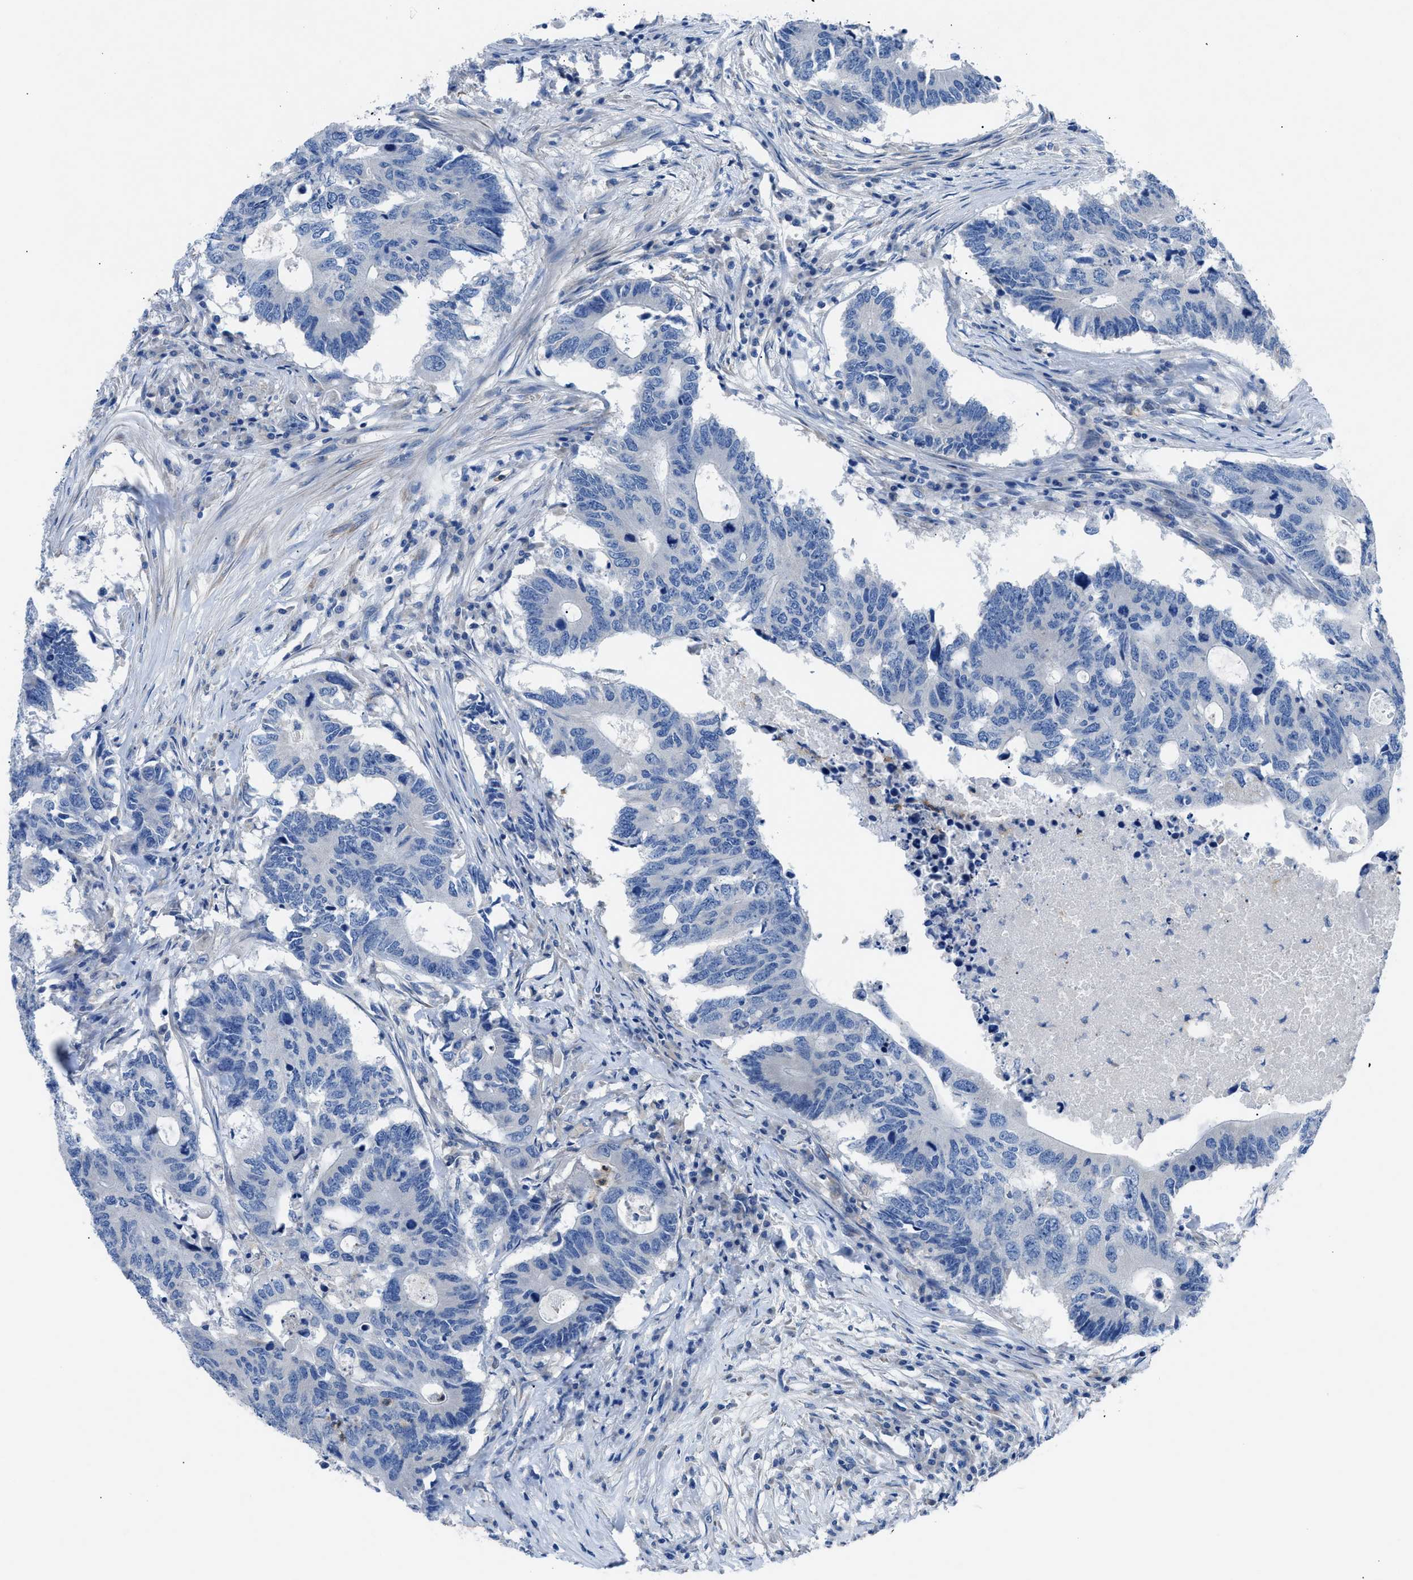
{"staining": {"intensity": "negative", "quantity": "none", "location": "none"}, "tissue": "colorectal cancer", "cell_type": "Tumor cells", "image_type": "cancer", "snomed": [{"axis": "morphology", "description": "Adenocarcinoma, NOS"}, {"axis": "topography", "description": "Colon"}], "caption": "Tumor cells are negative for brown protein staining in colorectal cancer.", "gene": "ITPR1", "patient": {"sex": "male", "age": 71}}